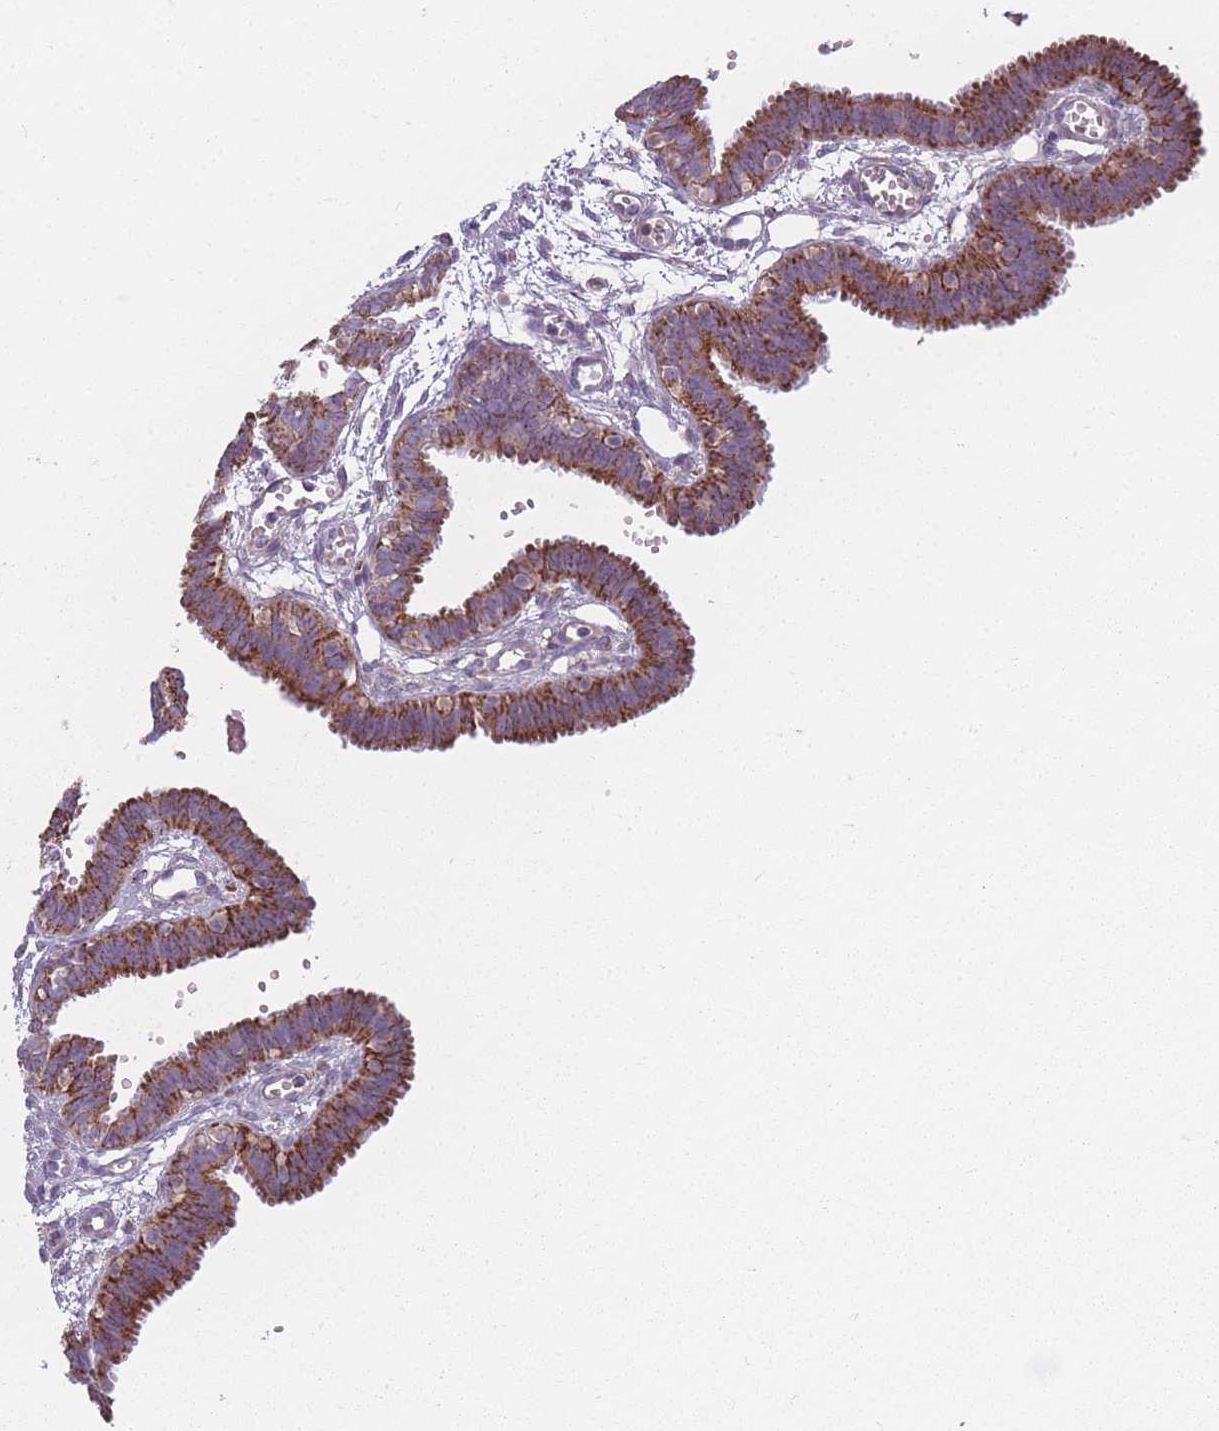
{"staining": {"intensity": "moderate", "quantity": ">75%", "location": "cytoplasmic/membranous"}, "tissue": "fallopian tube", "cell_type": "Glandular cells", "image_type": "normal", "snomed": [{"axis": "morphology", "description": "Normal tissue, NOS"}, {"axis": "topography", "description": "Fallopian tube"}, {"axis": "topography", "description": "Placenta"}], "caption": "Approximately >75% of glandular cells in benign human fallopian tube reveal moderate cytoplasmic/membranous protein staining as visualized by brown immunohistochemical staining.", "gene": "PEX11B", "patient": {"sex": "female", "age": 32}}